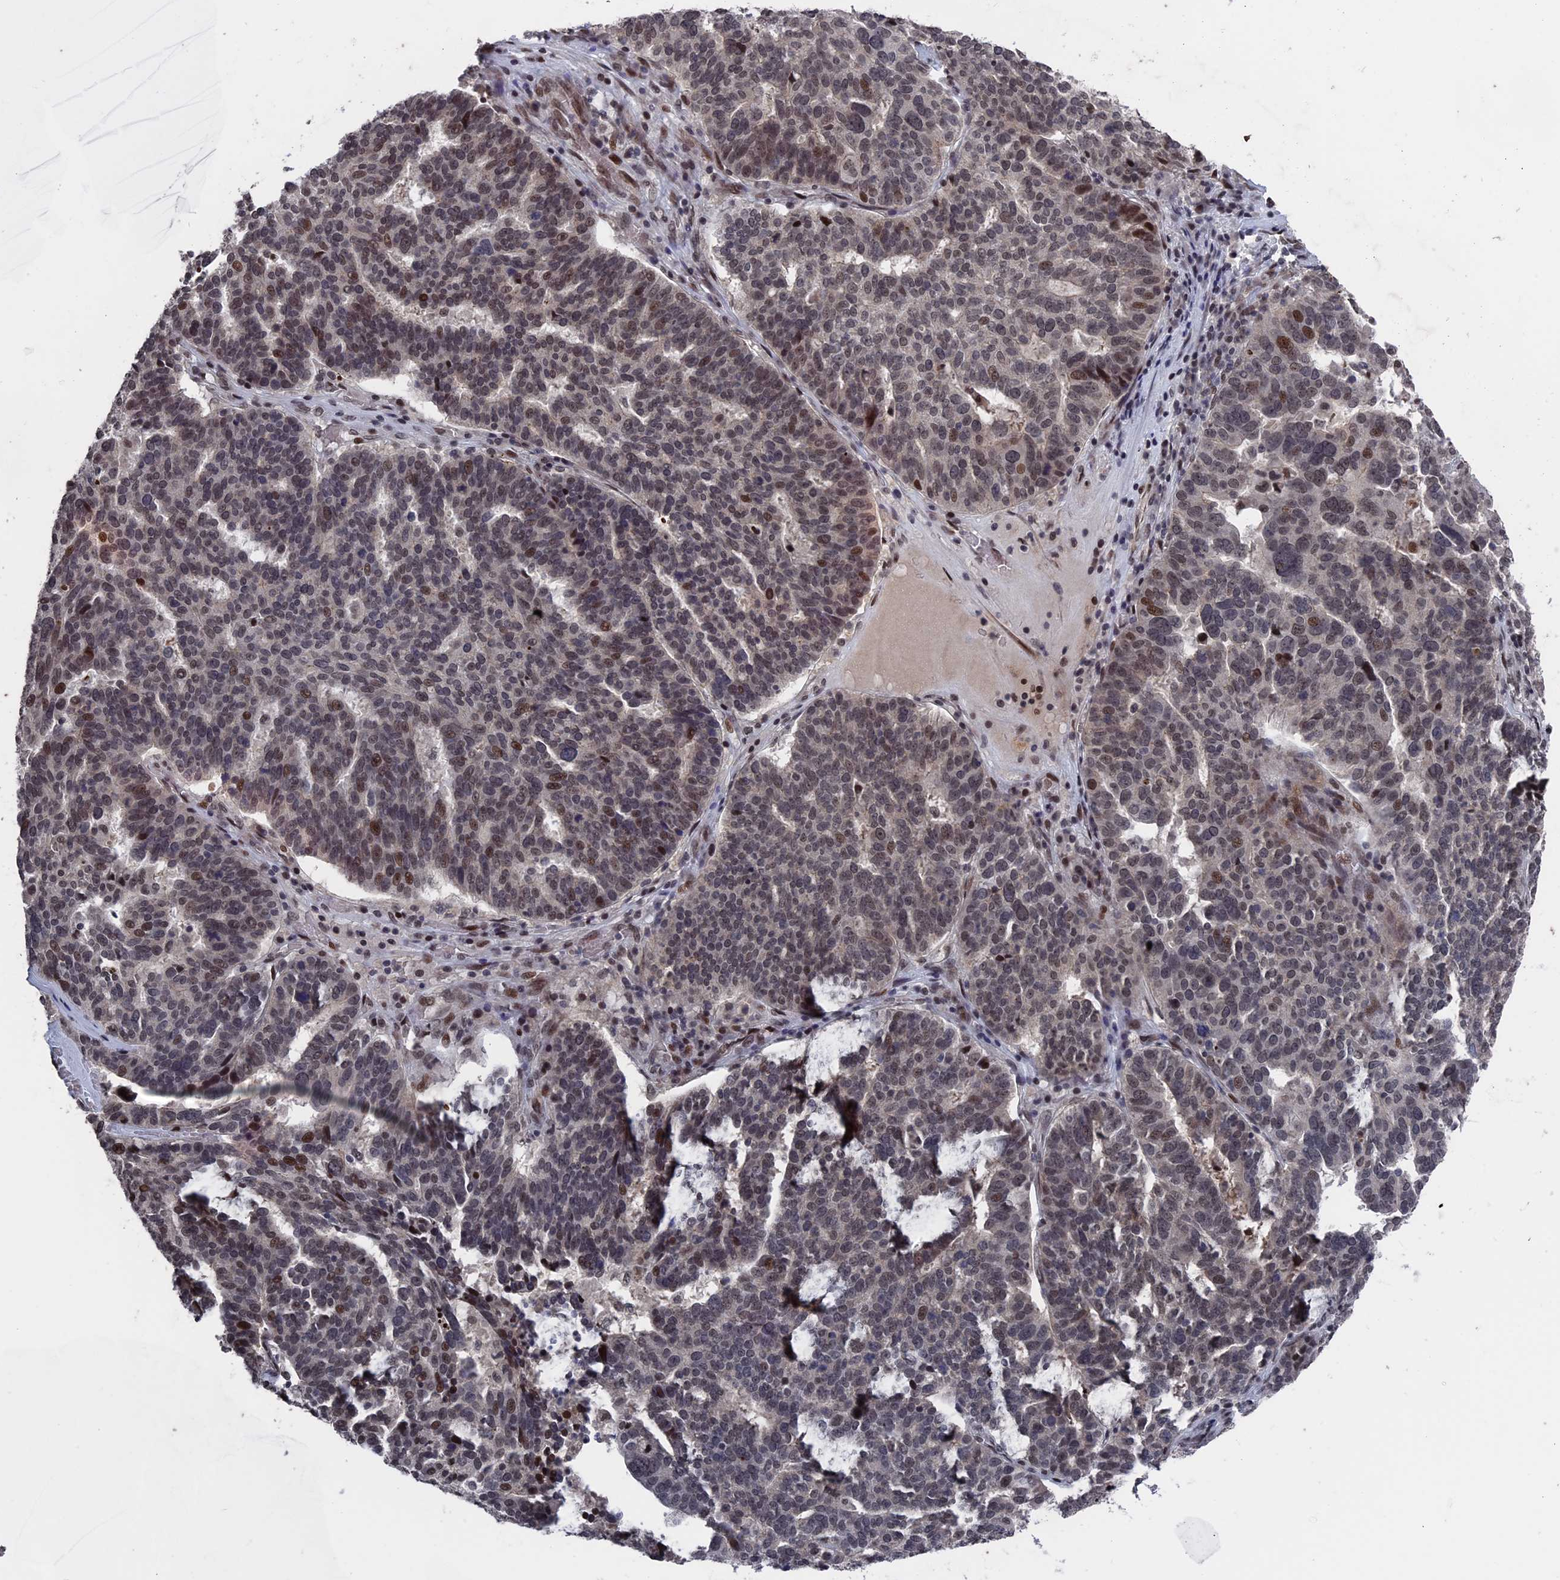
{"staining": {"intensity": "moderate", "quantity": "25%-75%", "location": "nuclear"}, "tissue": "ovarian cancer", "cell_type": "Tumor cells", "image_type": "cancer", "snomed": [{"axis": "morphology", "description": "Cystadenocarcinoma, serous, NOS"}, {"axis": "topography", "description": "Ovary"}], "caption": "This micrograph exhibits ovarian serous cystadenocarcinoma stained with IHC to label a protein in brown. The nuclear of tumor cells show moderate positivity for the protein. Nuclei are counter-stained blue.", "gene": "NR2C2AP", "patient": {"sex": "female", "age": 59}}